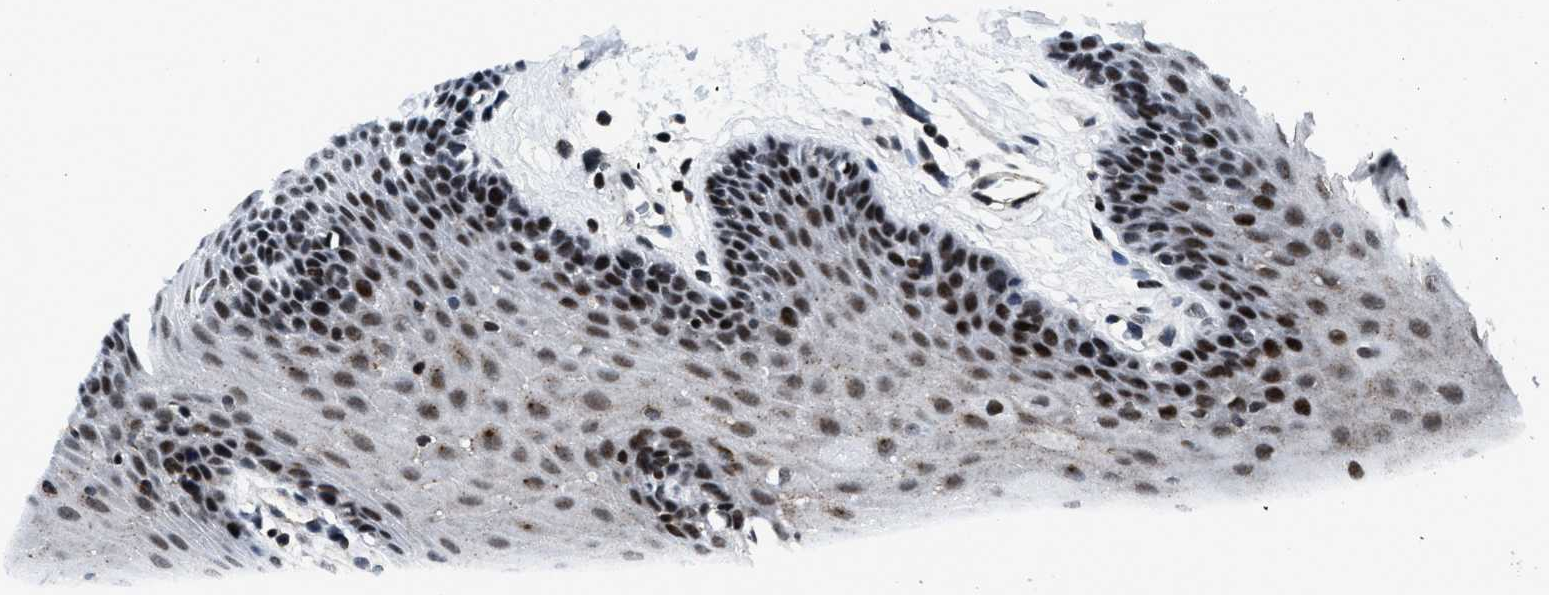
{"staining": {"intensity": "strong", "quantity": ">75%", "location": "nuclear"}, "tissue": "oral mucosa", "cell_type": "Squamous epithelial cells", "image_type": "normal", "snomed": [{"axis": "morphology", "description": "Normal tissue, NOS"}, {"axis": "morphology", "description": "Squamous cell carcinoma, NOS"}, {"axis": "topography", "description": "Oral tissue"}, {"axis": "topography", "description": "Head-Neck"}], "caption": "Immunohistochemical staining of normal oral mucosa shows strong nuclear protein staining in approximately >75% of squamous epithelial cells.", "gene": "SMARCB1", "patient": {"sex": "male", "age": 71}}